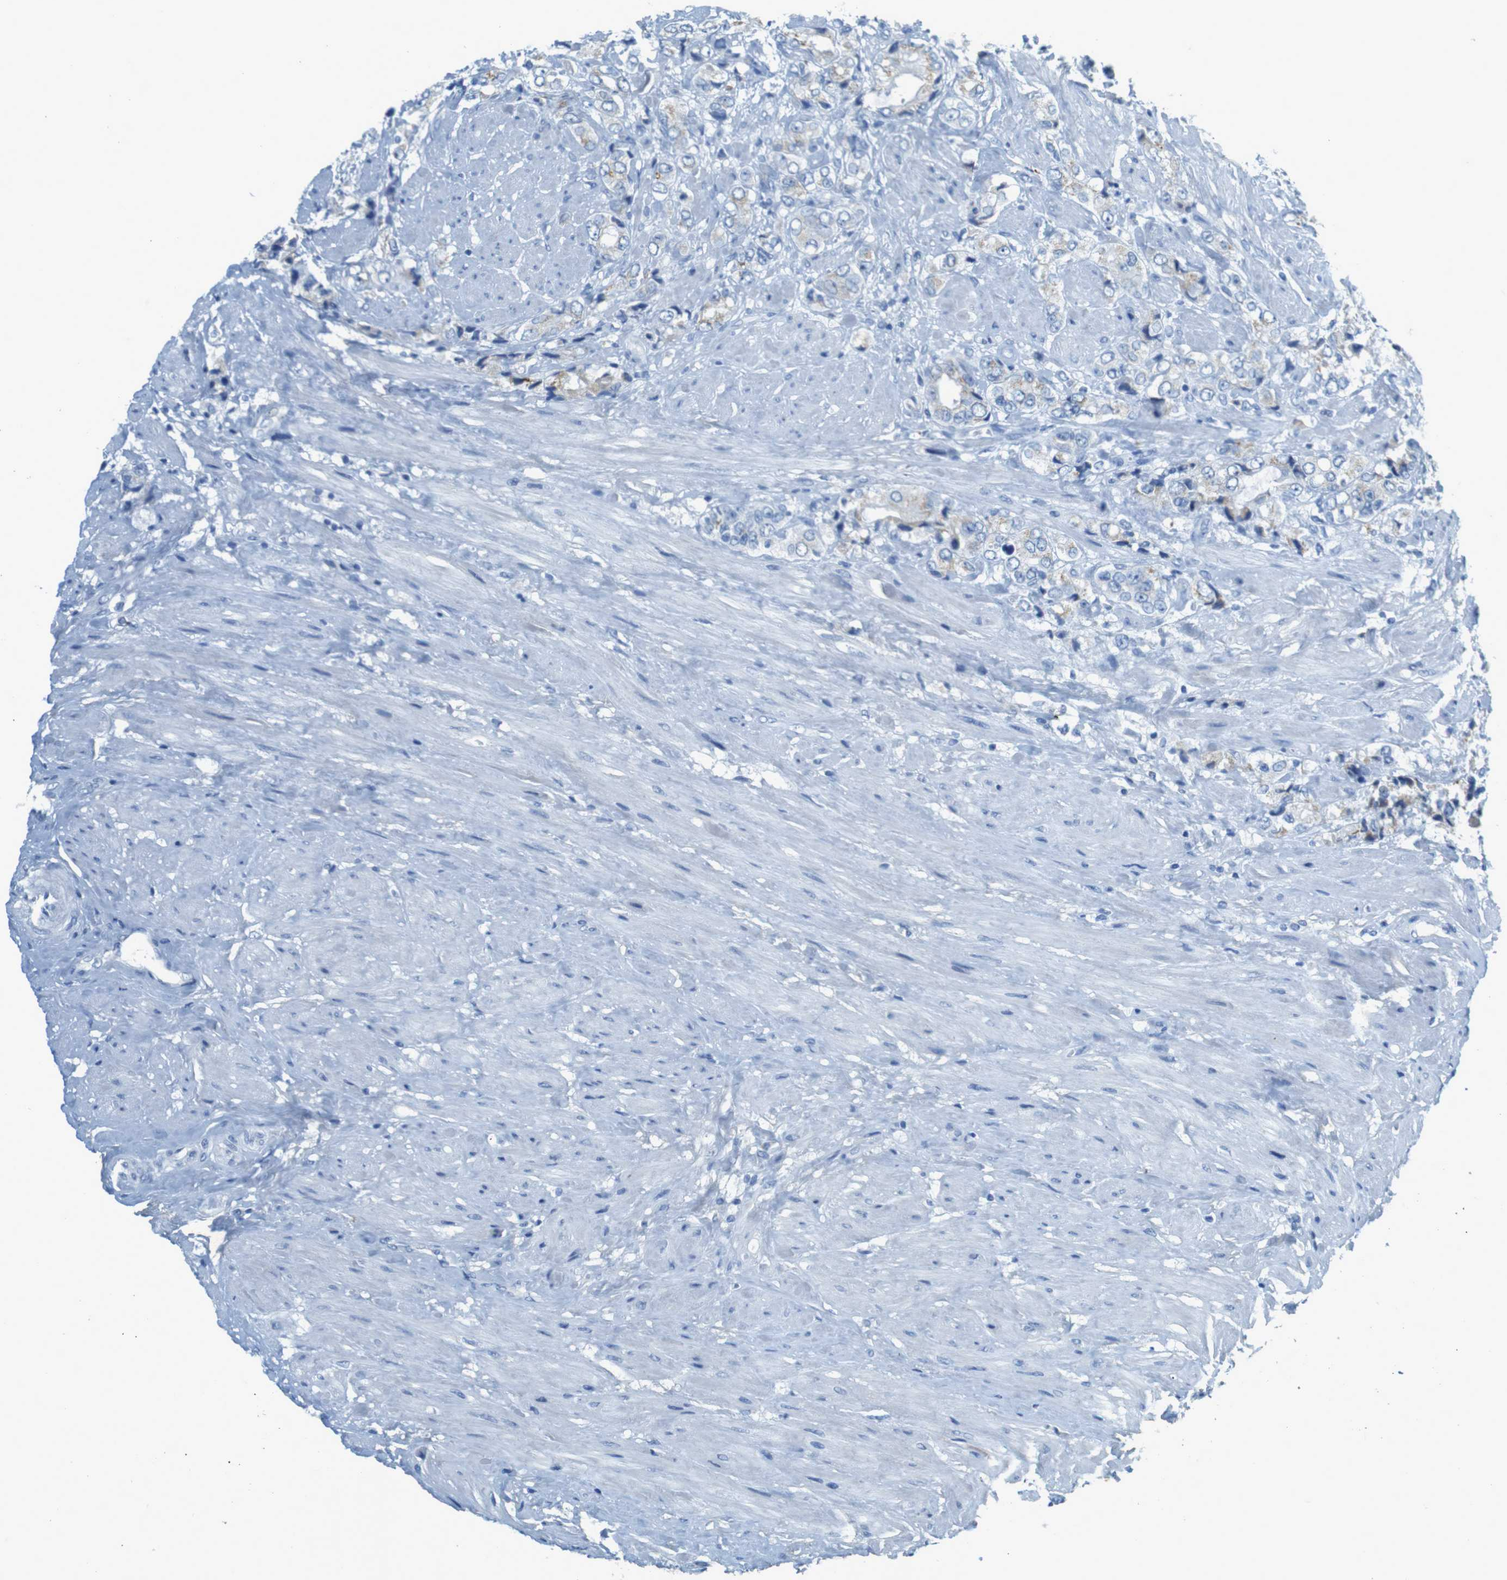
{"staining": {"intensity": "weak", "quantity": "<25%", "location": "cytoplasmic/membranous"}, "tissue": "prostate cancer", "cell_type": "Tumor cells", "image_type": "cancer", "snomed": [{"axis": "morphology", "description": "Adenocarcinoma, High grade"}, {"axis": "topography", "description": "Prostate"}], "caption": "High power microscopy photomicrograph of an immunohistochemistry micrograph of prostate cancer, revealing no significant positivity in tumor cells.", "gene": "CD320", "patient": {"sex": "male", "age": 61}}